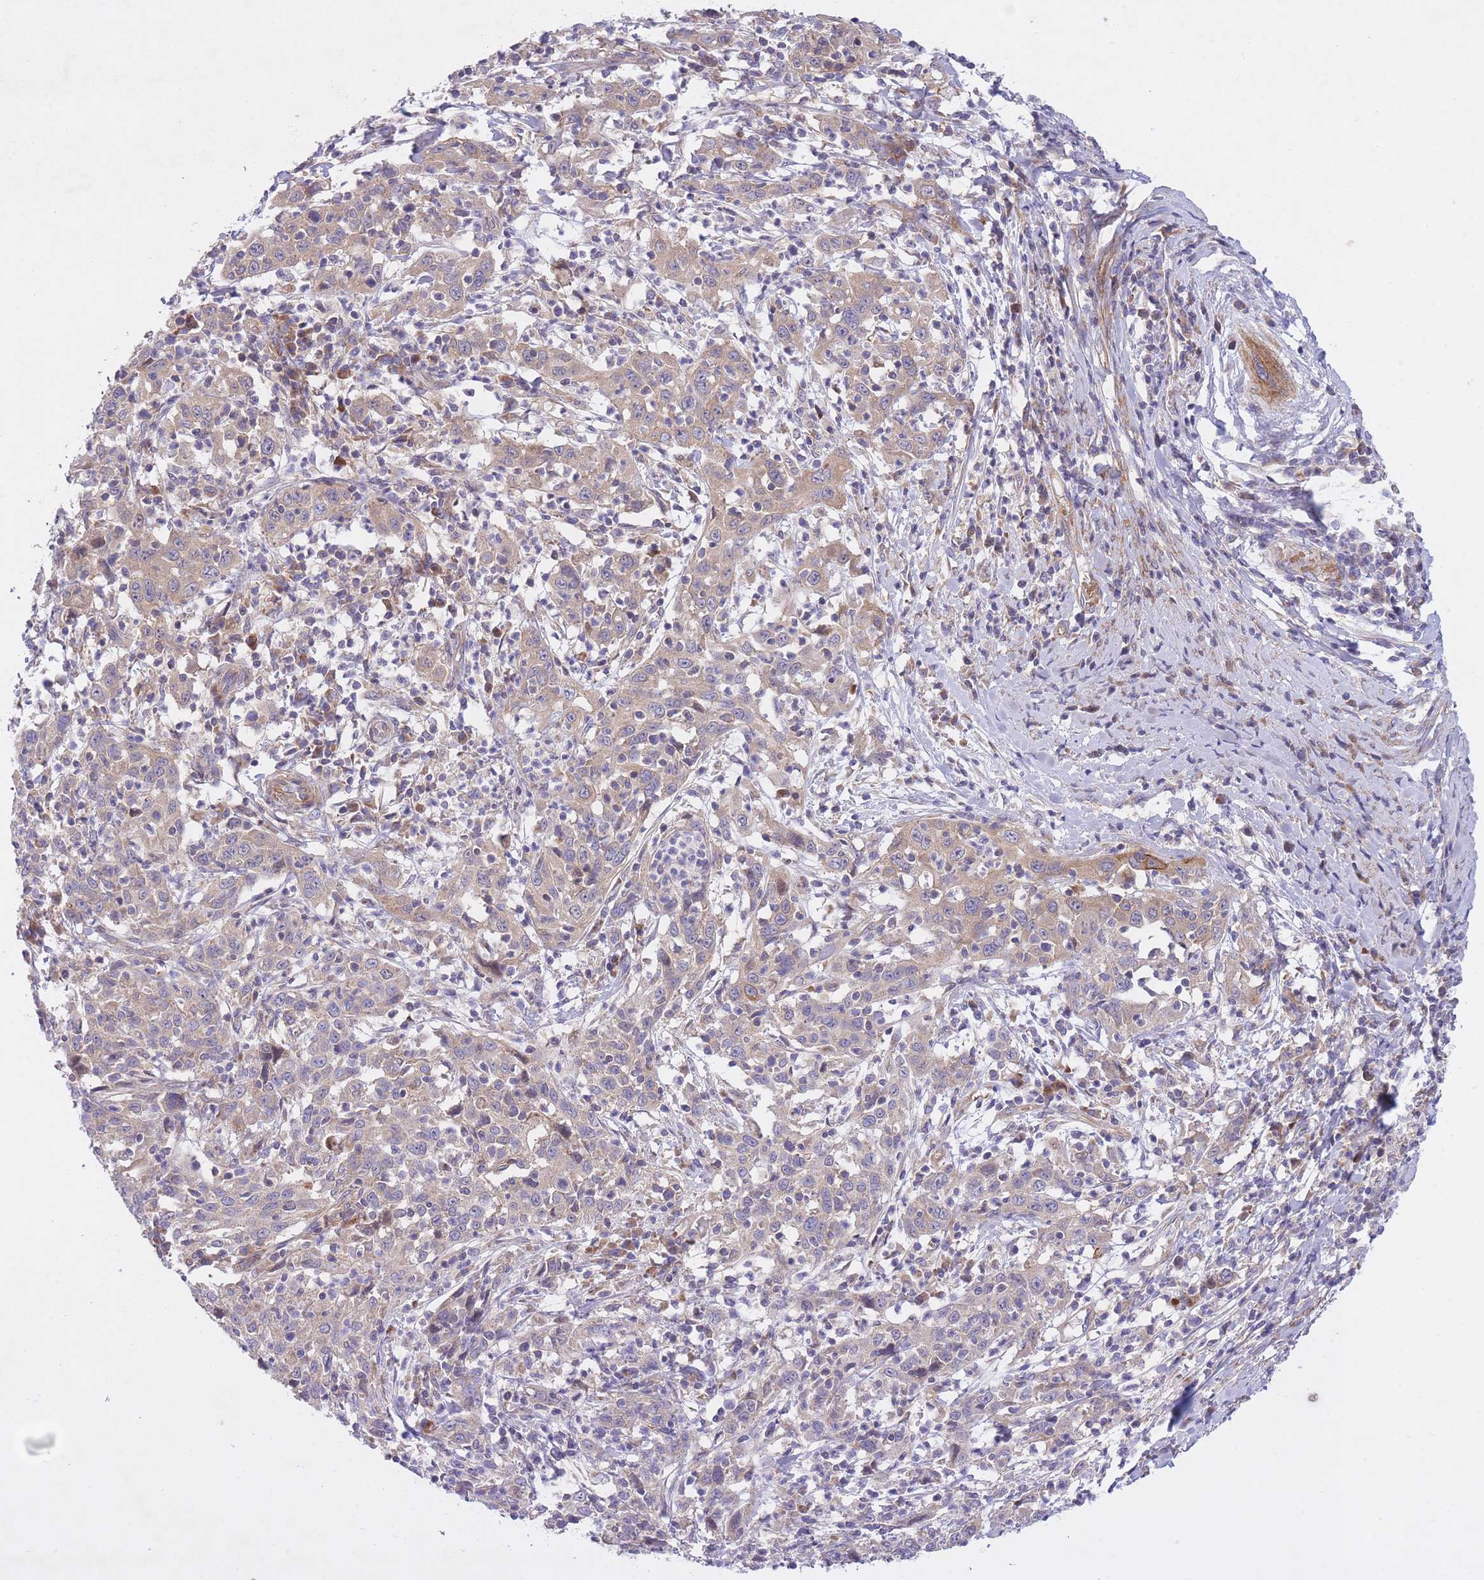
{"staining": {"intensity": "weak", "quantity": "<25%", "location": "cytoplasmic/membranous"}, "tissue": "cervical cancer", "cell_type": "Tumor cells", "image_type": "cancer", "snomed": [{"axis": "morphology", "description": "Squamous cell carcinoma, NOS"}, {"axis": "topography", "description": "Cervix"}], "caption": "The immunohistochemistry micrograph has no significant positivity in tumor cells of squamous cell carcinoma (cervical) tissue. The staining is performed using DAB (3,3'-diaminobenzidine) brown chromogen with nuclei counter-stained in using hematoxylin.", "gene": "CHAC1", "patient": {"sex": "female", "age": 46}}